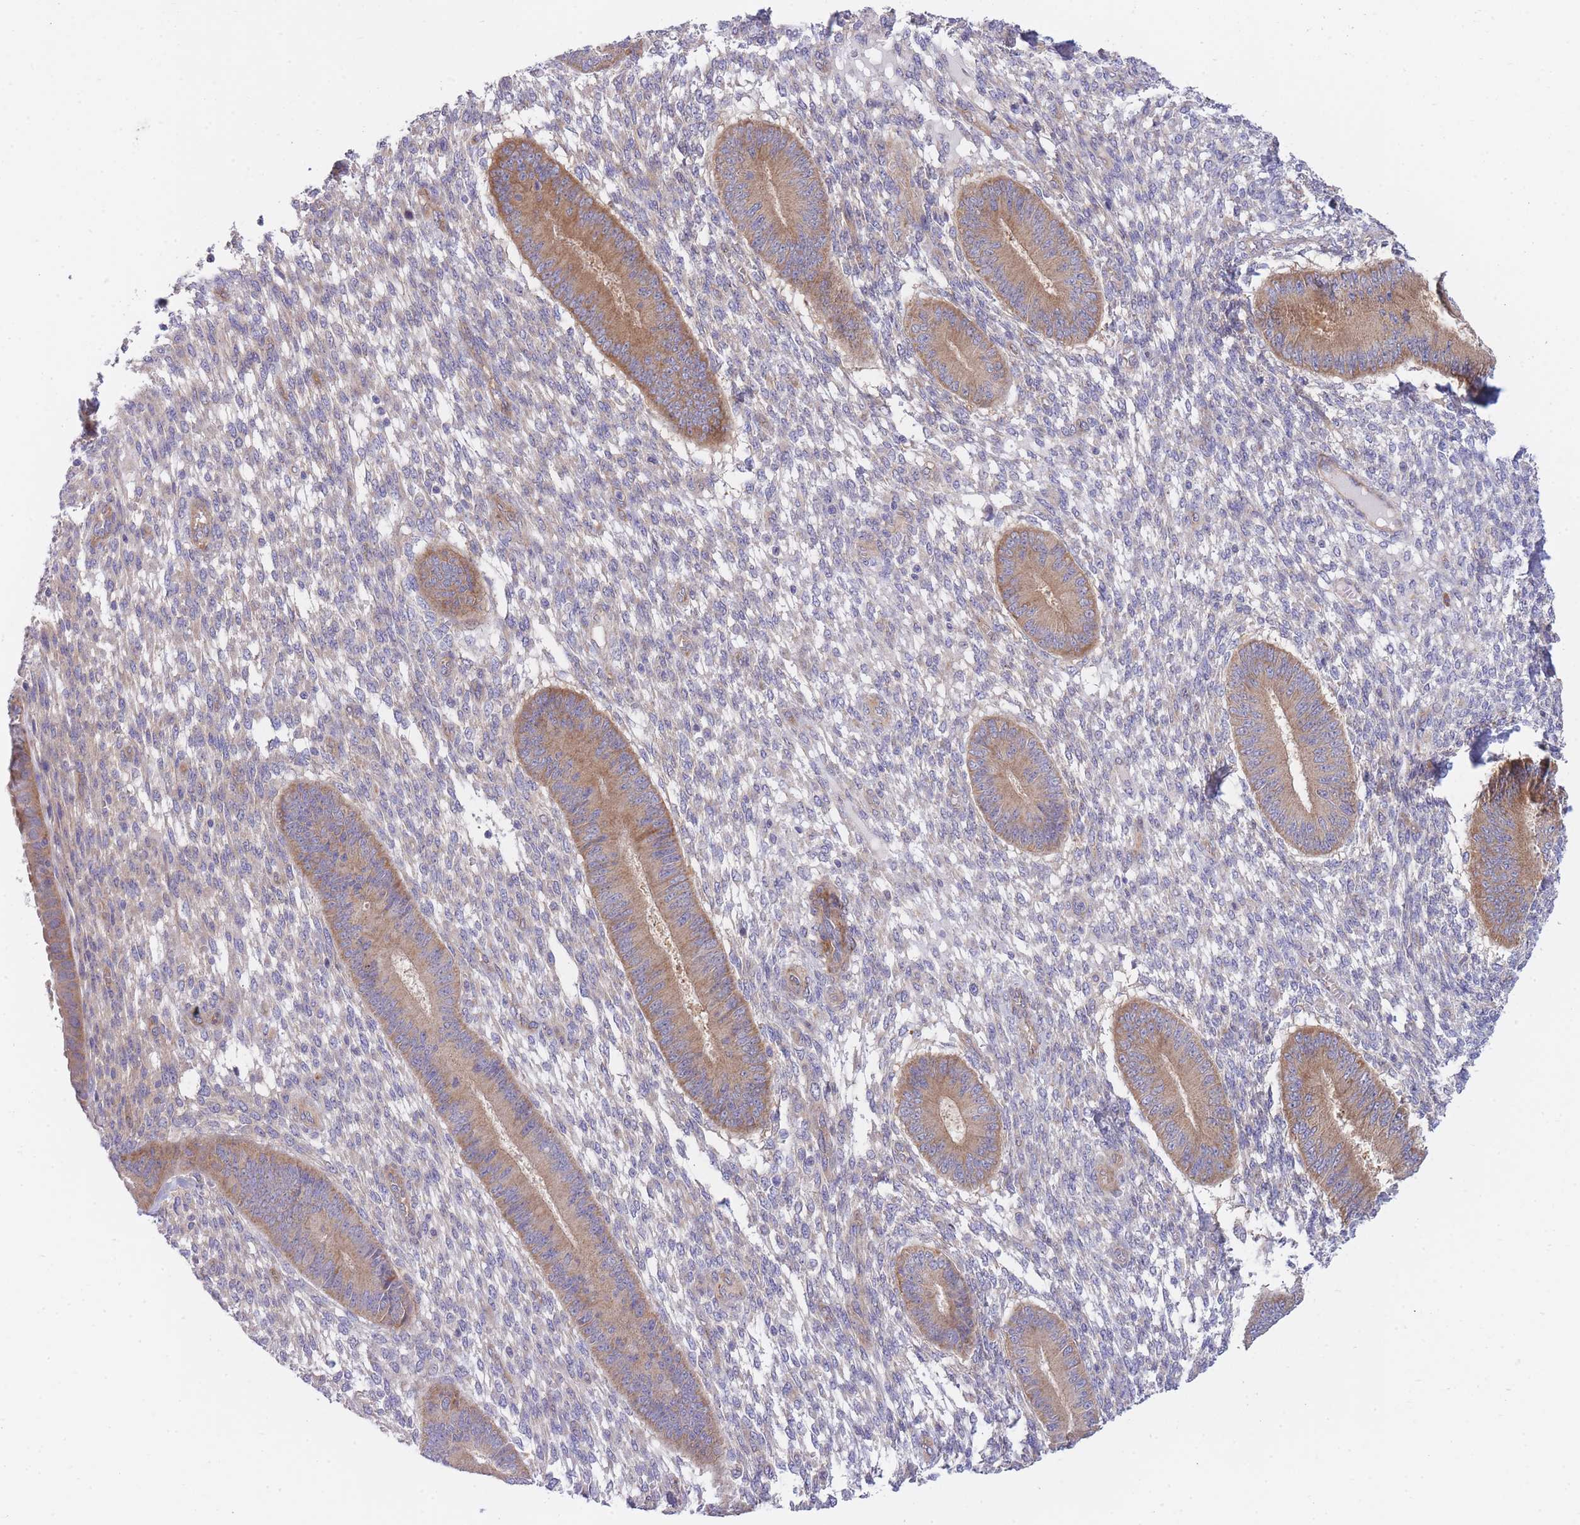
{"staining": {"intensity": "negative", "quantity": "none", "location": "none"}, "tissue": "endometrium", "cell_type": "Cells in endometrial stroma", "image_type": "normal", "snomed": [{"axis": "morphology", "description": "Normal tissue, NOS"}, {"axis": "topography", "description": "Endometrium"}], "caption": "A micrograph of endometrium stained for a protein demonstrates no brown staining in cells in endometrial stroma. (Brightfield microscopy of DAB (3,3'-diaminobenzidine) immunohistochemistry at high magnification).", "gene": "CHAC1", "patient": {"sex": "female", "age": 49}}